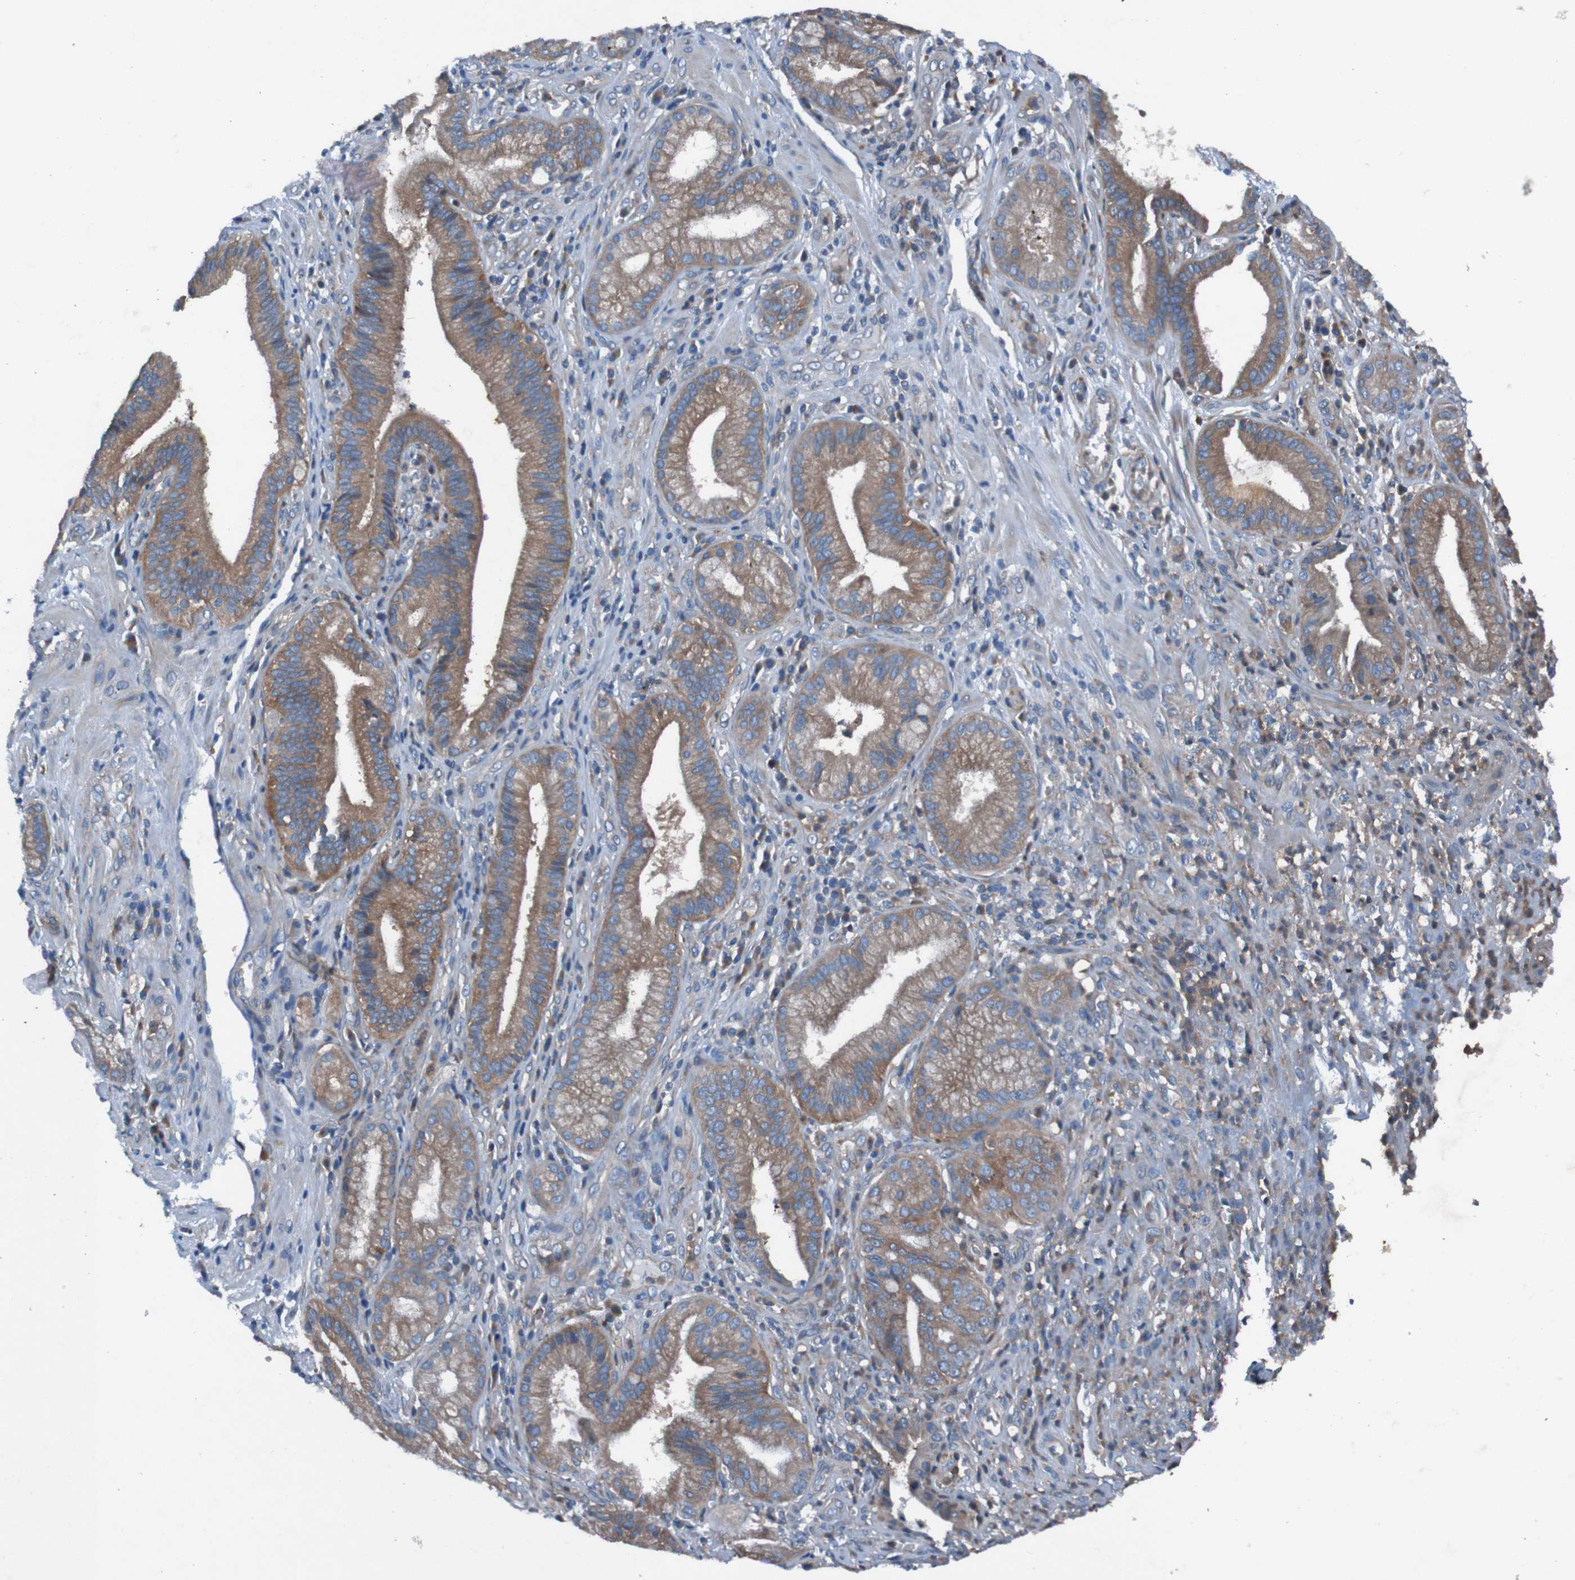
{"staining": {"intensity": "moderate", "quantity": ">75%", "location": "cytoplasmic/membranous"}, "tissue": "pancreatic cancer", "cell_type": "Tumor cells", "image_type": "cancer", "snomed": [{"axis": "morphology", "description": "Adenocarcinoma, NOS"}, {"axis": "topography", "description": "Pancreas"}], "caption": "Immunohistochemistry (IHC) (DAB) staining of adenocarcinoma (pancreatic) displays moderate cytoplasmic/membranous protein staining in about >75% of tumor cells.", "gene": "RAB5B", "patient": {"sex": "female", "age": 75}}